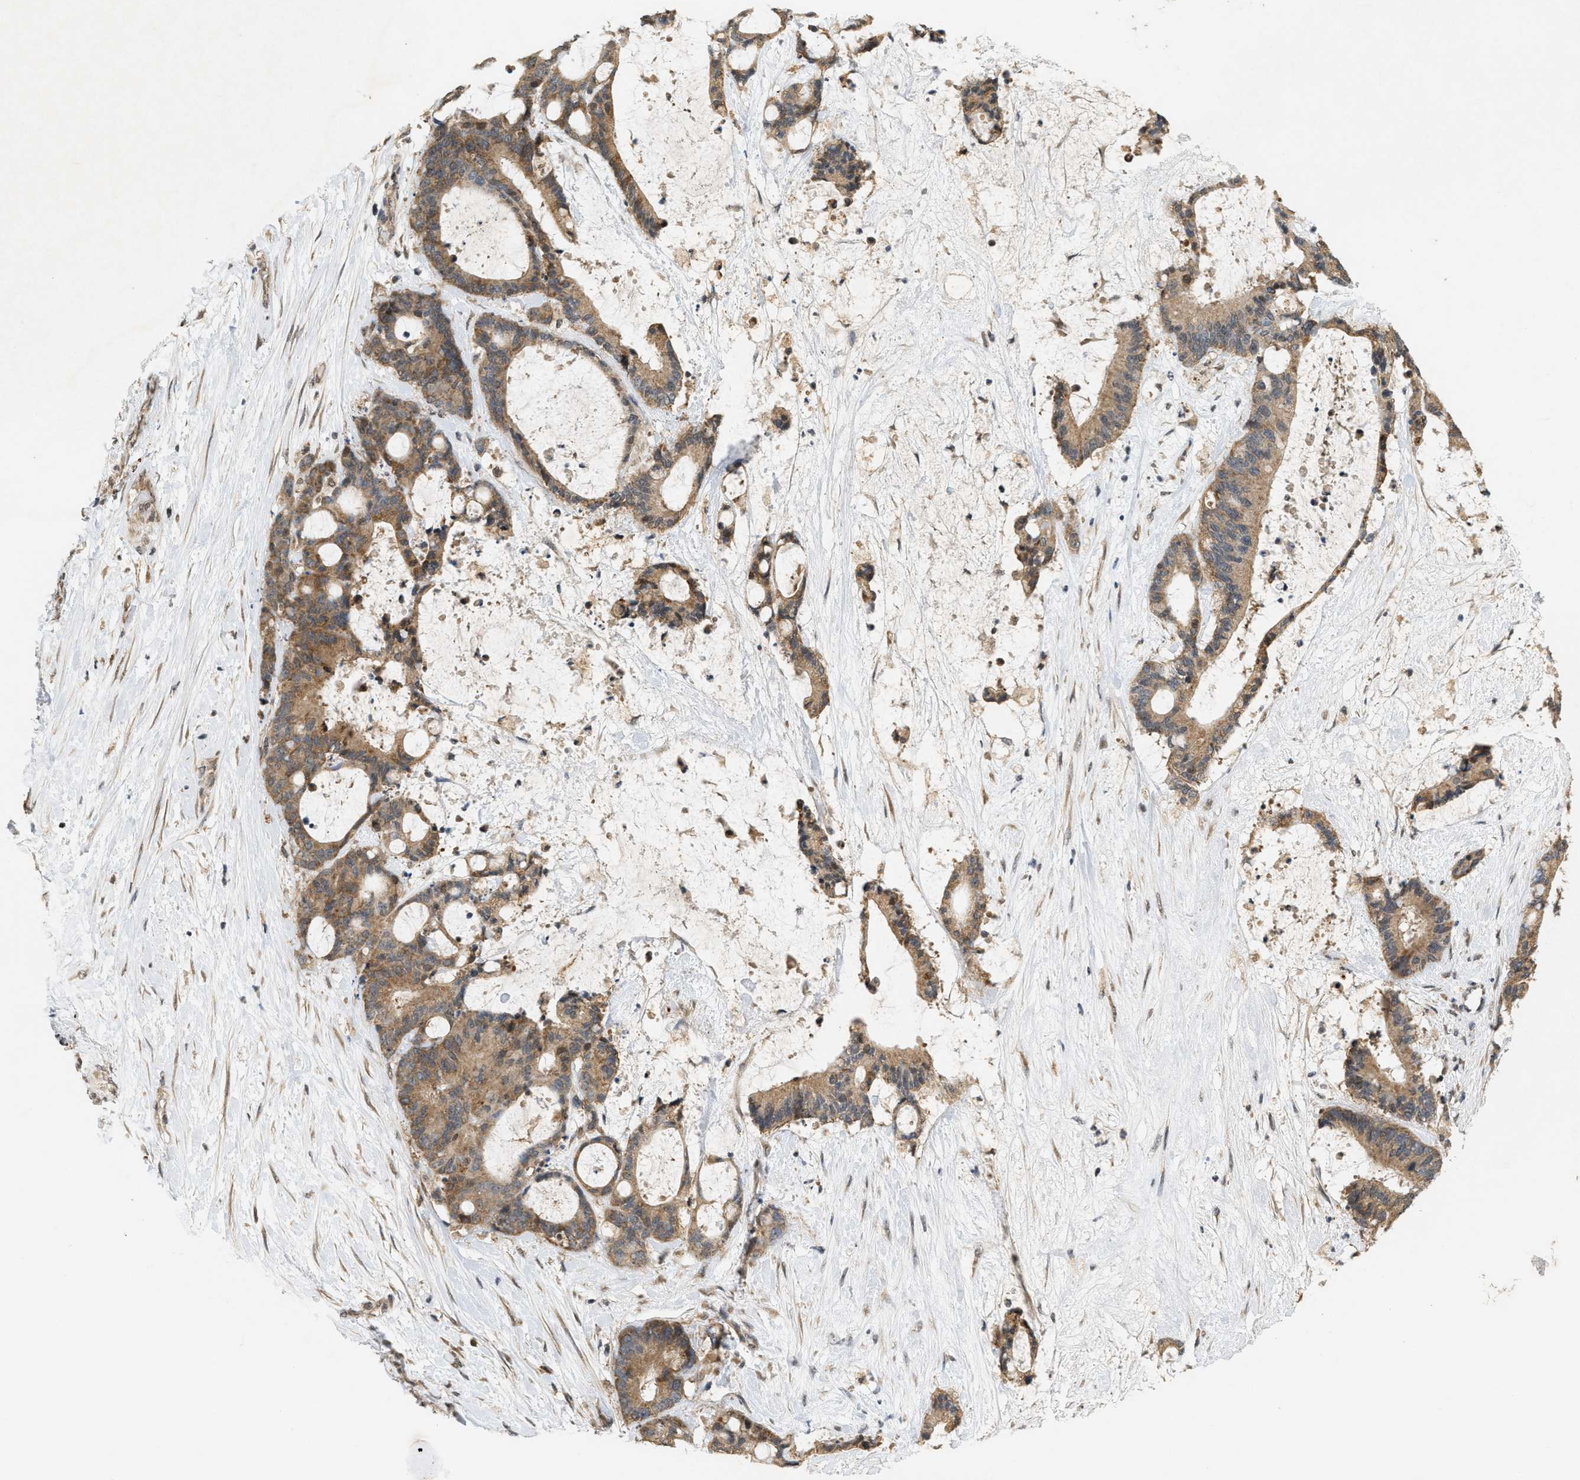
{"staining": {"intensity": "moderate", "quantity": ">75%", "location": "cytoplasmic/membranous"}, "tissue": "liver cancer", "cell_type": "Tumor cells", "image_type": "cancer", "snomed": [{"axis": "morphology", "description": "Cholangiocarcinoma"}, {"axis": "topography", "description": "Liver"}], "caption": "A photomicrograph of liver cancer (cholangiocarcinoma) stained for a protein shows moderate cytoplasmic/membranous brown staining in tumor cells.", "gene": "PRKD1", "patient": {"sex": "female", "age": 73}}